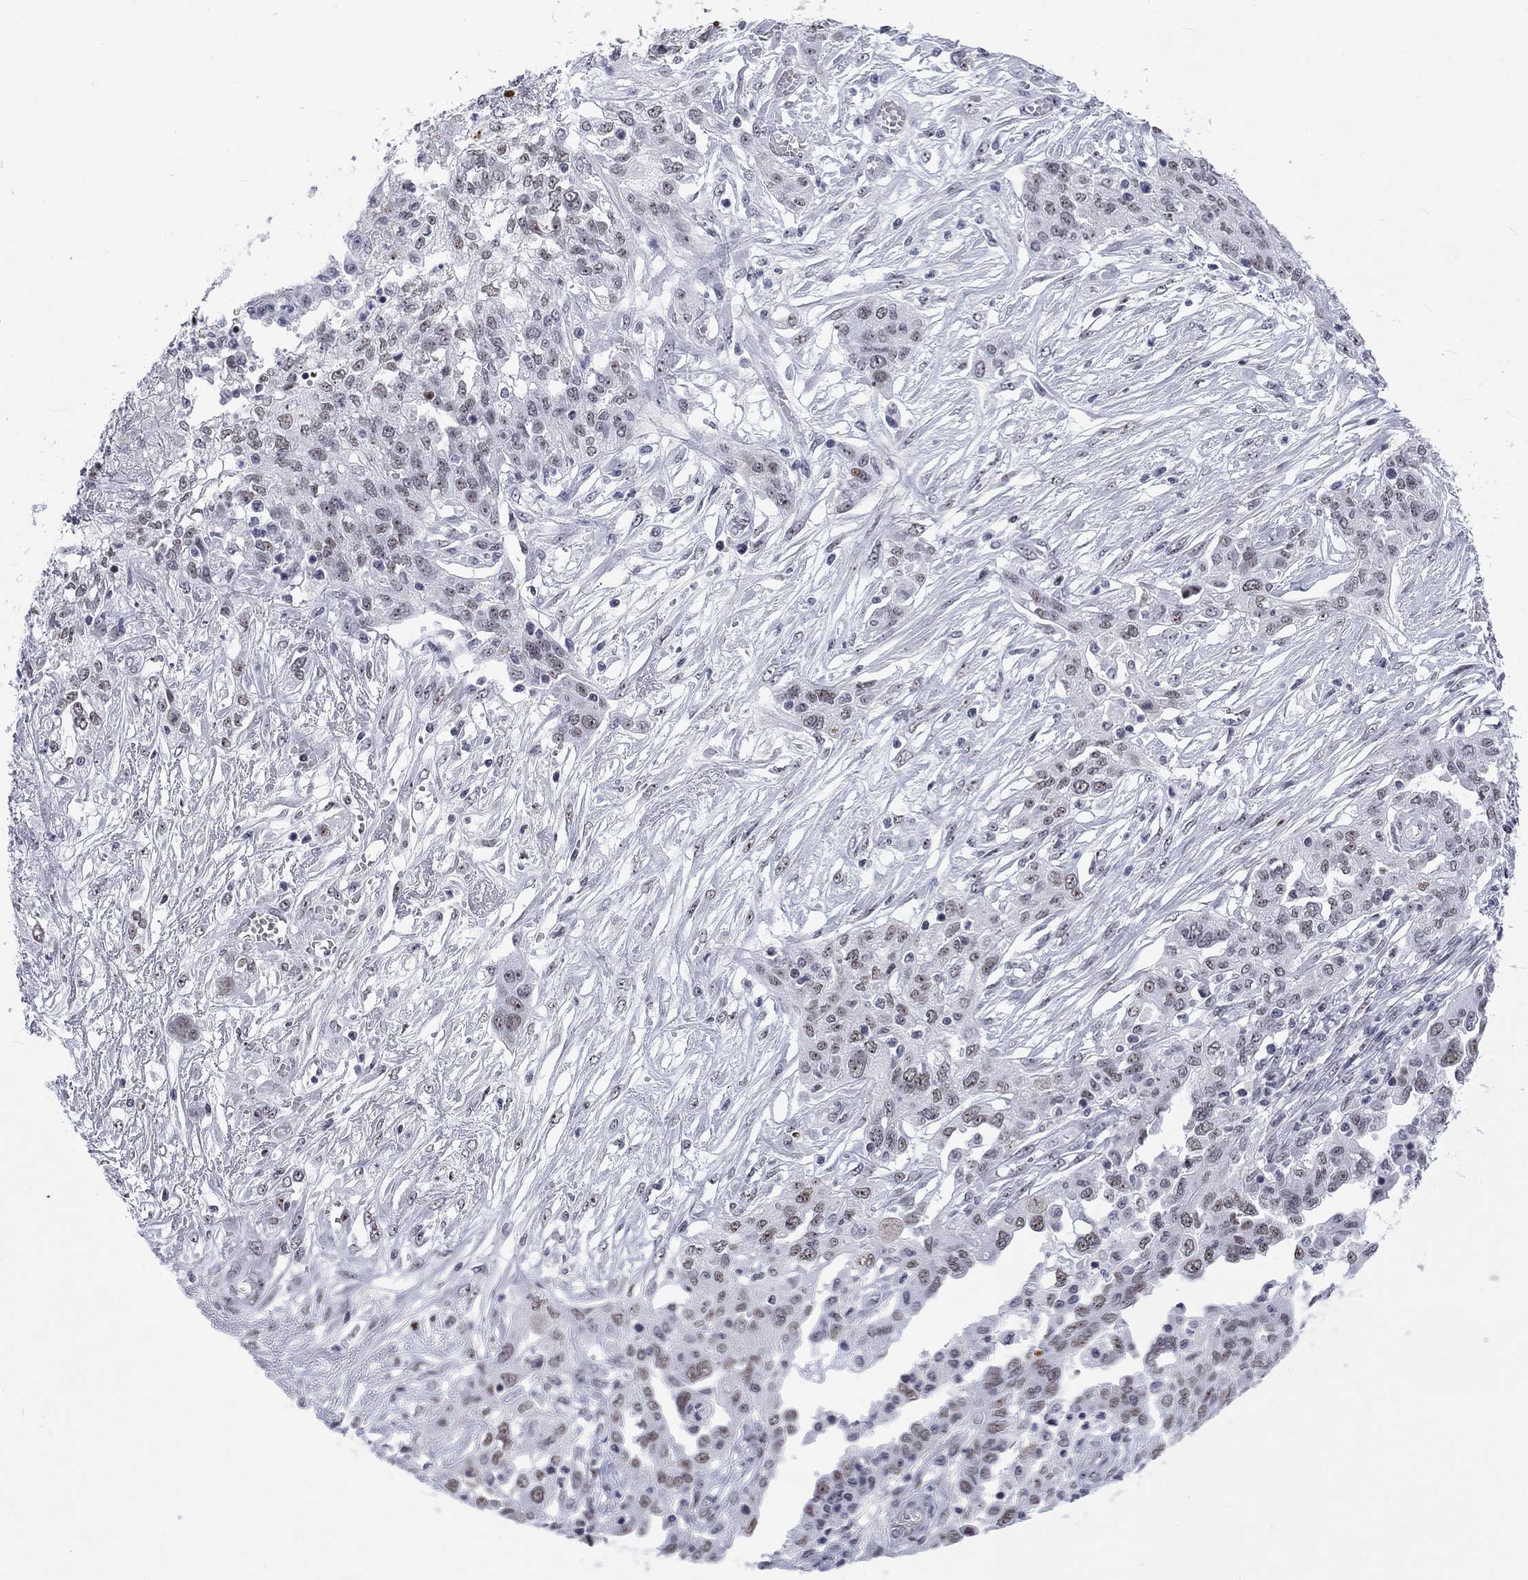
{"staining": {"intensity": "moderate", "quantity": "<25%", "location": "nuclear"}, "tissue": "ovarian cancer", "cell_type": "Tumor cells", "image_type": "cancer", "snomed": [{"axis": "morphology", "description": "Cystadenocarcinoma, serous, NOS"}, {"axis": "topography", "description": "Ovary"}], "caption": "Ovarian cancer (serous cystadenocarcinoma) stained for a protein (brown) displays moderate nuclear positive positivity in approximately <25% of tumor cells.", "gene": "CSRNP3", "patient": {"sex": "female", "age": 67}}